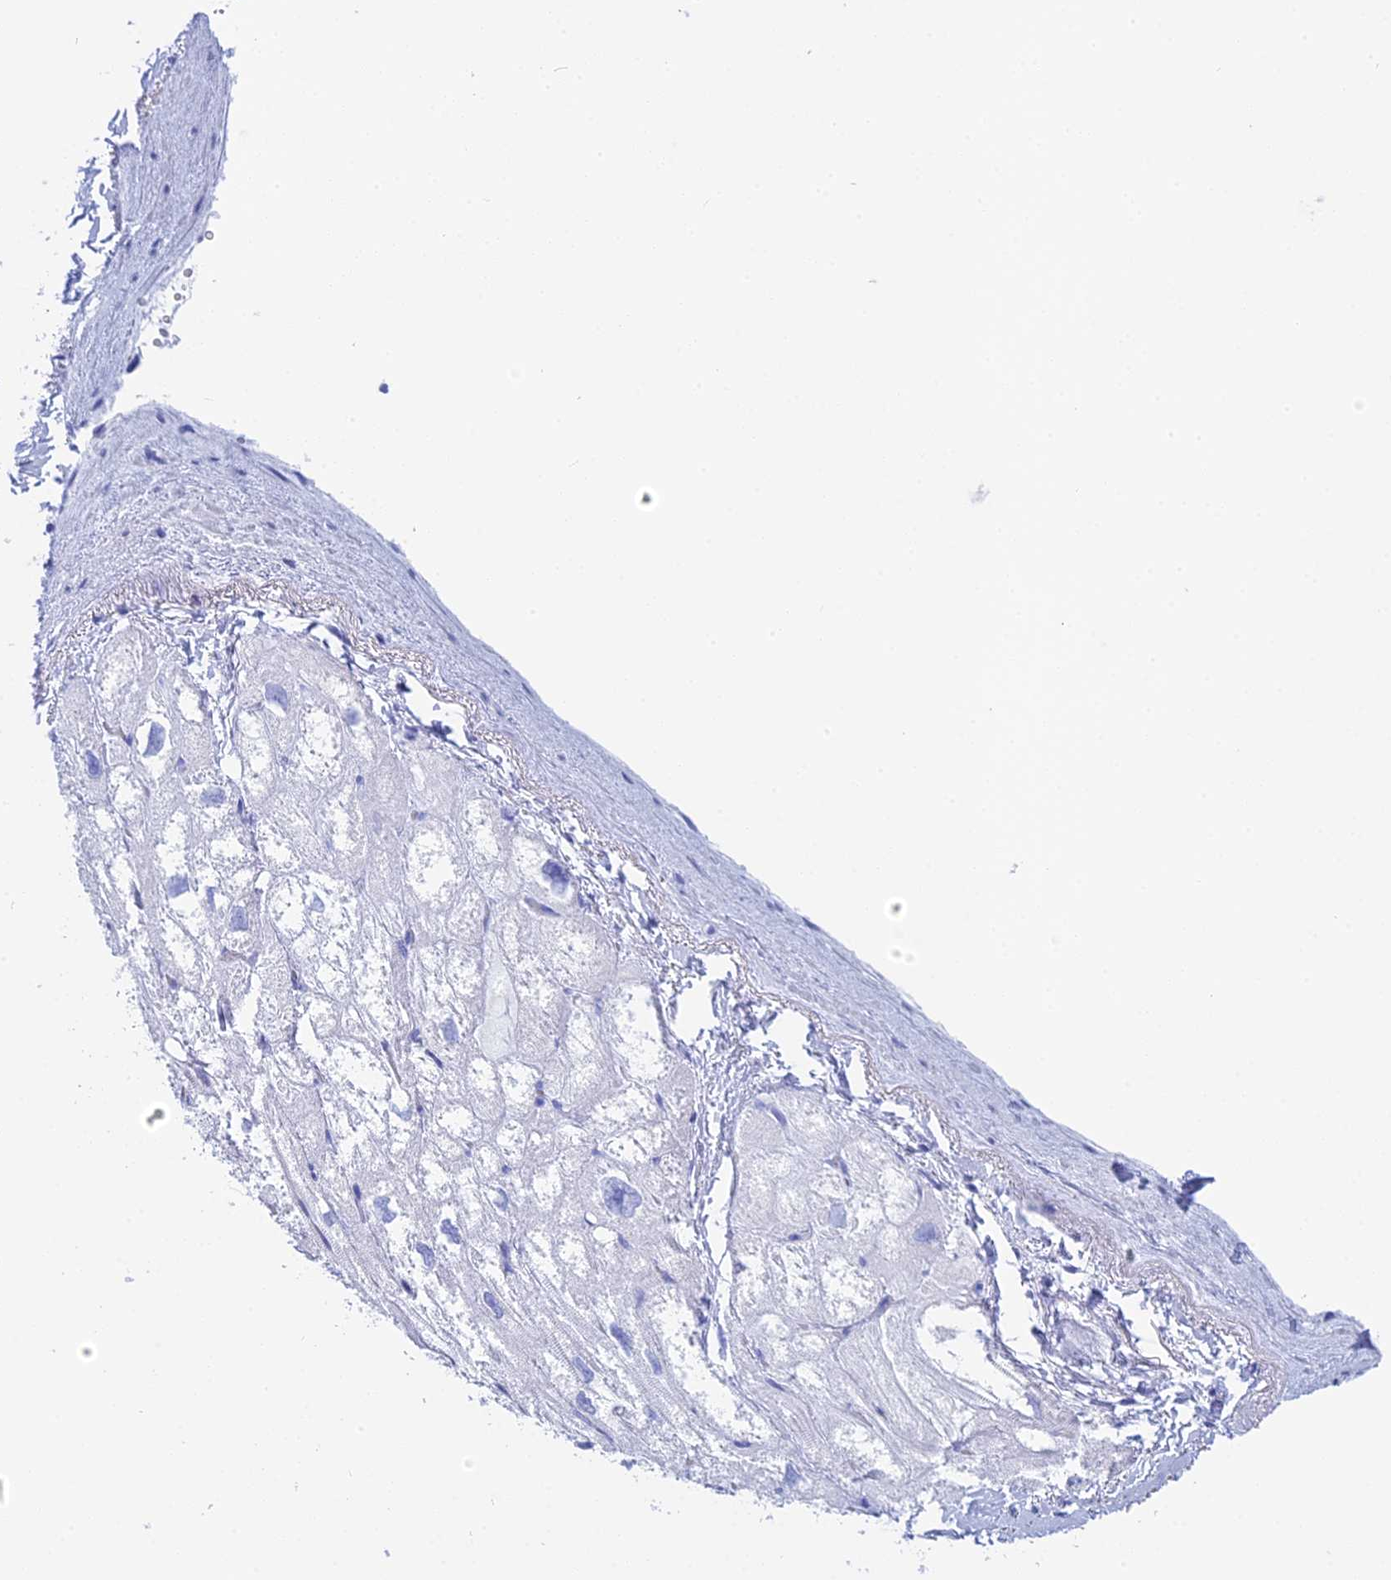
{"staining": {"intensity": "negative", "quantity": "none", "location": "none"}, "tissue": "heart muscle", "cell_type": "Cardiomyocytes", "image_type": "normal", "snomed": [{"axis": "morphology", "description": "Normal tissue, NOS"}, {"axis": "topography", "description": "Heart"}], "caption": "Immunohistochemistry (IHC) of unremarkable heart muscle displays no staining in cardiomyocytes.", "gene": "TEX101", "patient": {"sex": "male", "age": 50}}